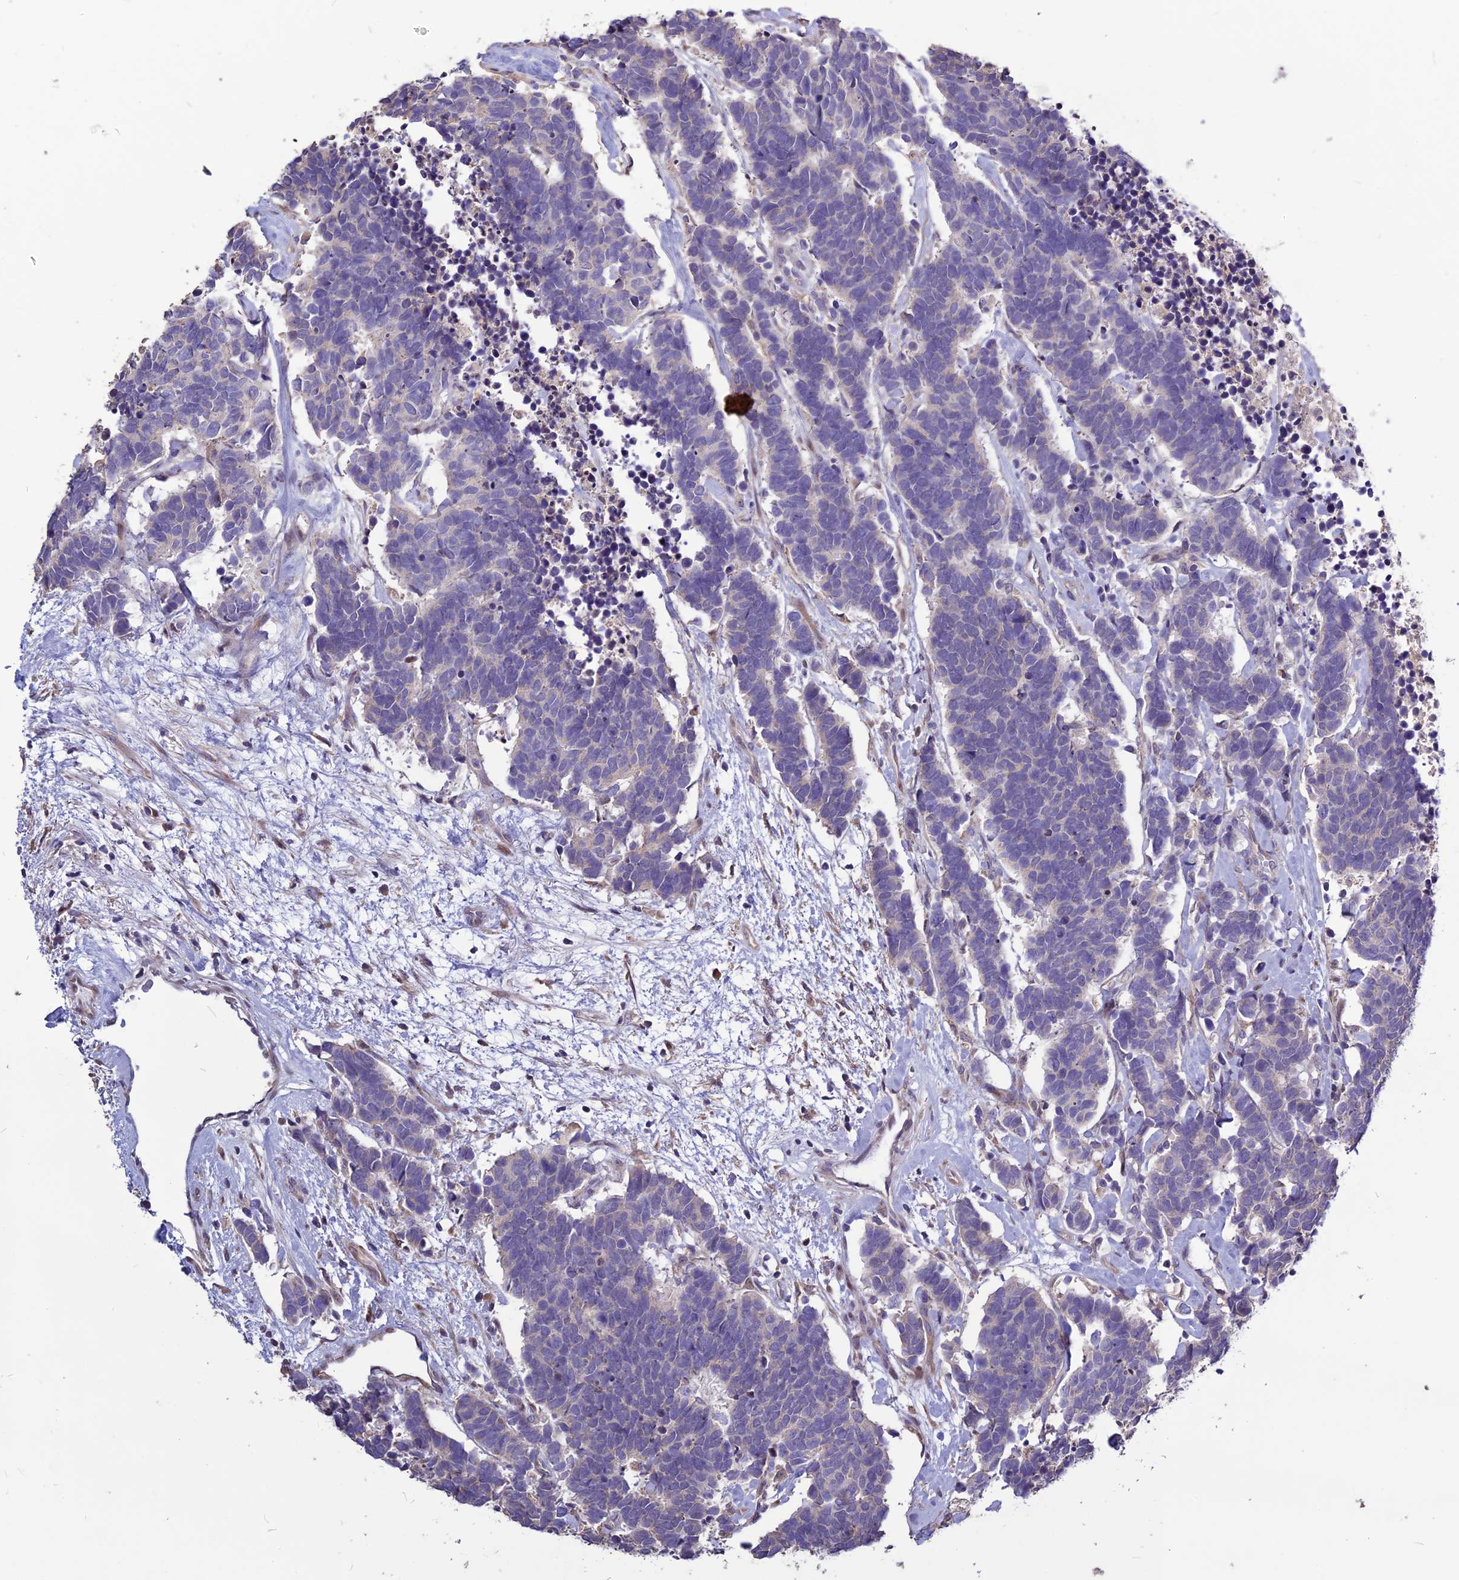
{"staining": {"intensity": "negative", "quantity": "none", "location": "none"}, "tissue": "carcinoid", "cell_type": "Tumor cells", "image_type": "cancer", "snomed": [{"axis": "morphology", "description": "Carcinoma, NOS"}, {"axis": "morphology", "description": "Carcinoid, malignant, NOS"}, {"axis": "topography", "description": "Urinary bladder"}], "caption": "There is no significant staining in tumor cells of carcinoid.", "gene": "SPG21", "patient": {"sex": "male", "age": 57}}